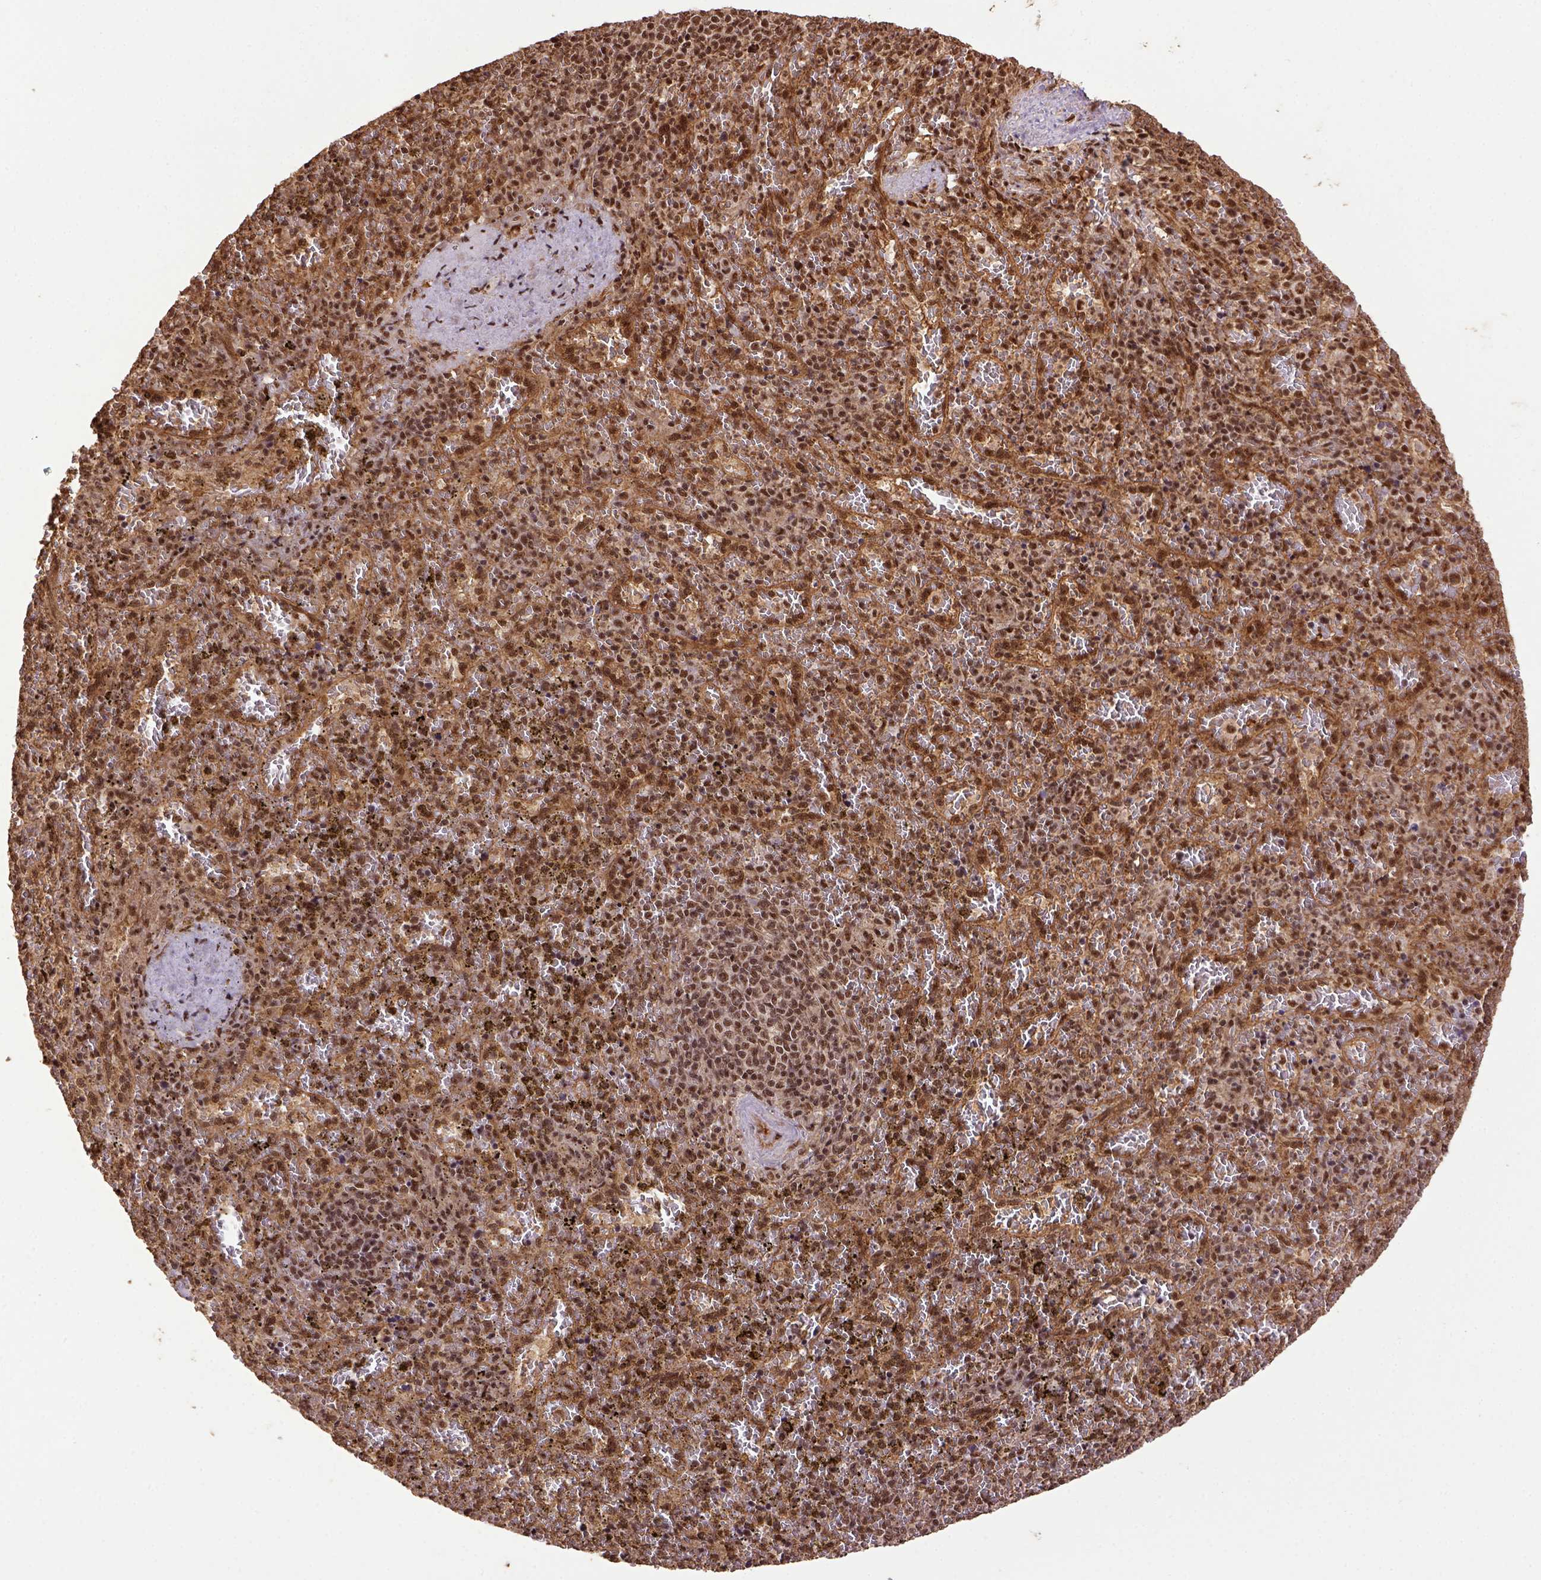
{"staining": {"intensity": "strong", "quantity": ">75%", "location": "nuclear"}, "tissue": "spleen", "cell_type": "Cells in red pulp", "image_type": "normal", "snomed": [{"axis": "morphology", "description": "Normal tissue, NOS"}, {"axis": "topography", "description": "Spleen"}], "caption": "Cells in red pulp exhibit strong nuclear expression in about >75% of cells in benign spleen.", "gene": "PPIG", "patient": {"sex": "female", "age": 50}}